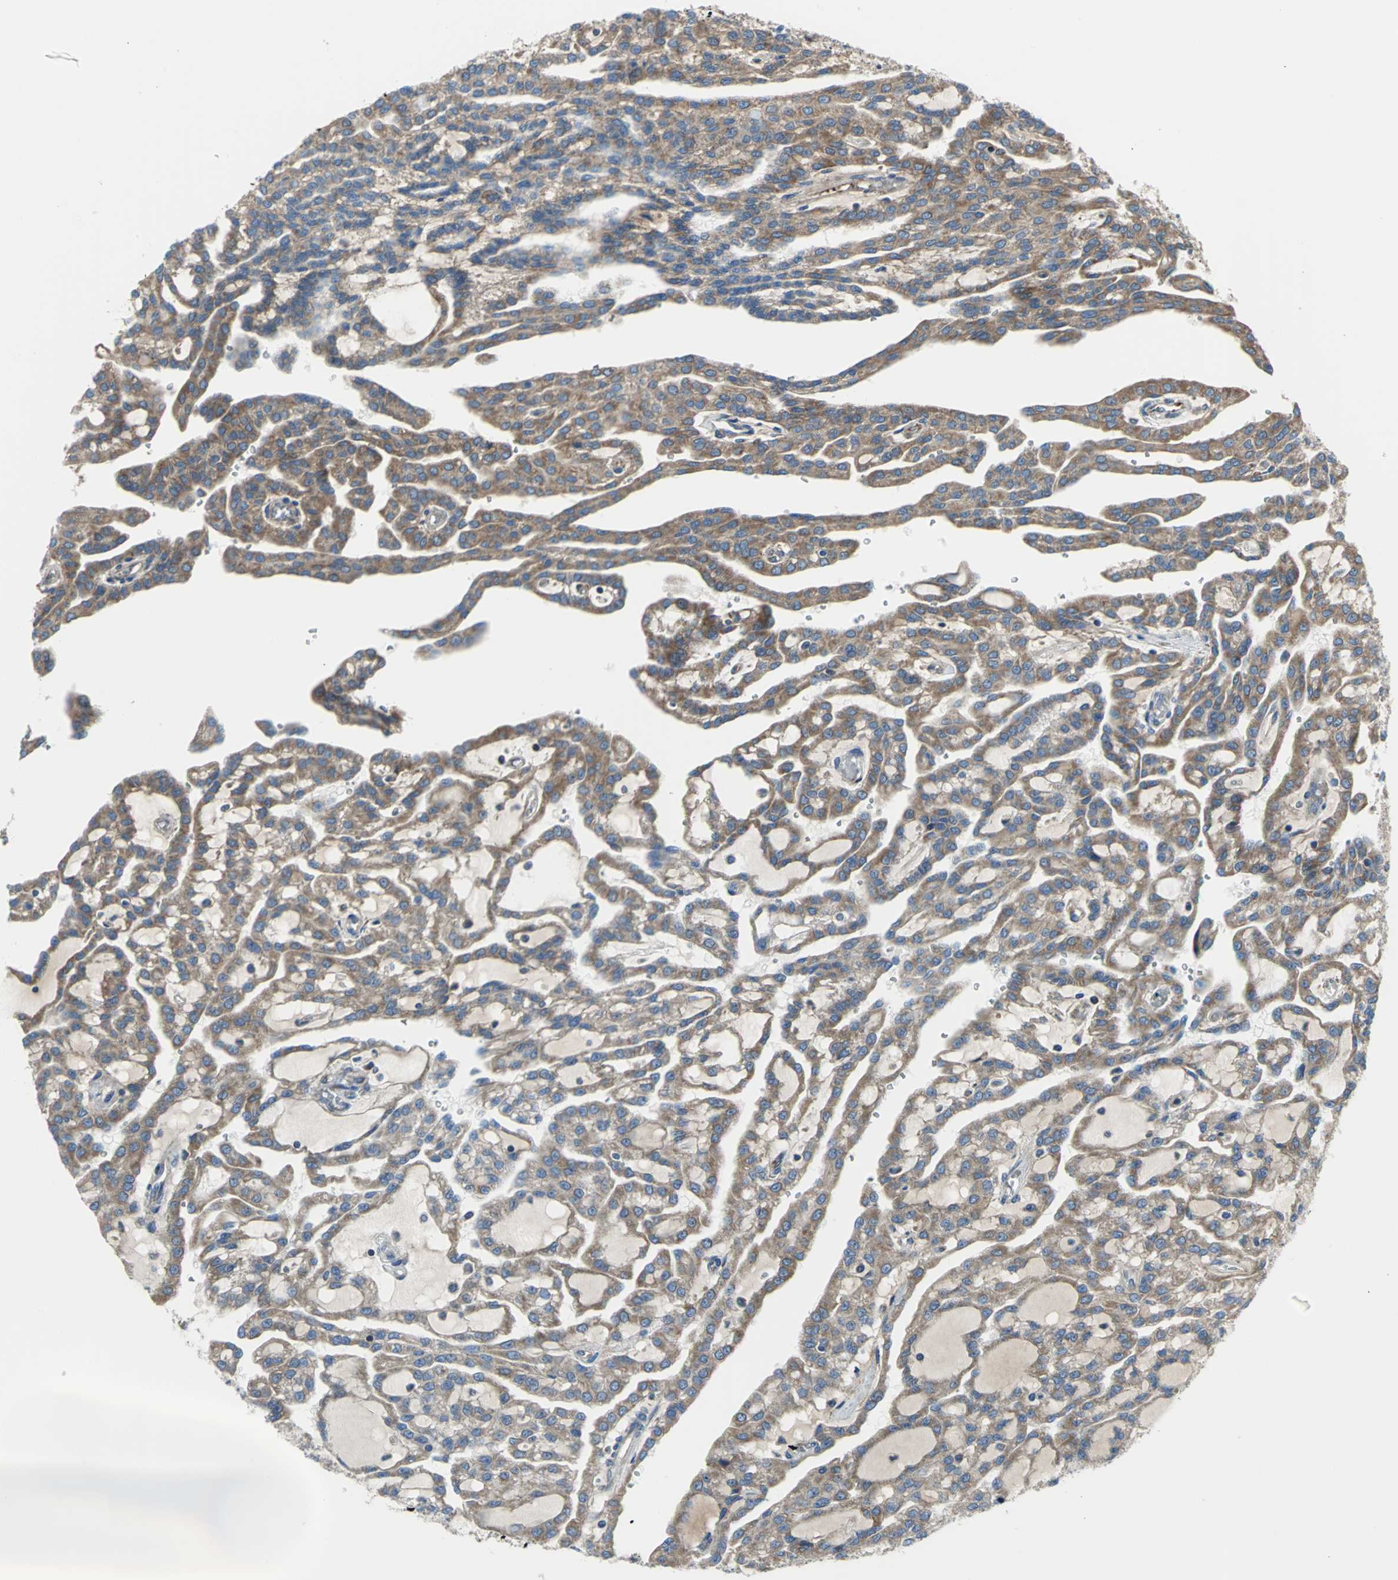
{"staining": {"intensity": "strong", "quantity": ">75%", "location": "cytoplasmic/membranous"}, "tissue": "renal cancer", "cell_type": "Tumor cells", "image_type": "cancer", "snomed": [{"axis": "morphology", "description": "Adenocarcinoma, NOS"}, {"axis": "topography", "description": "Kidney"}], "caption": "Renal cancer stained with immunohistochemistry shows strong cytoplasmic/membranous positivity in about >75% of tumor cells.", "gene": "TULP4", "patient": {"sex": "male", "age": 63}}